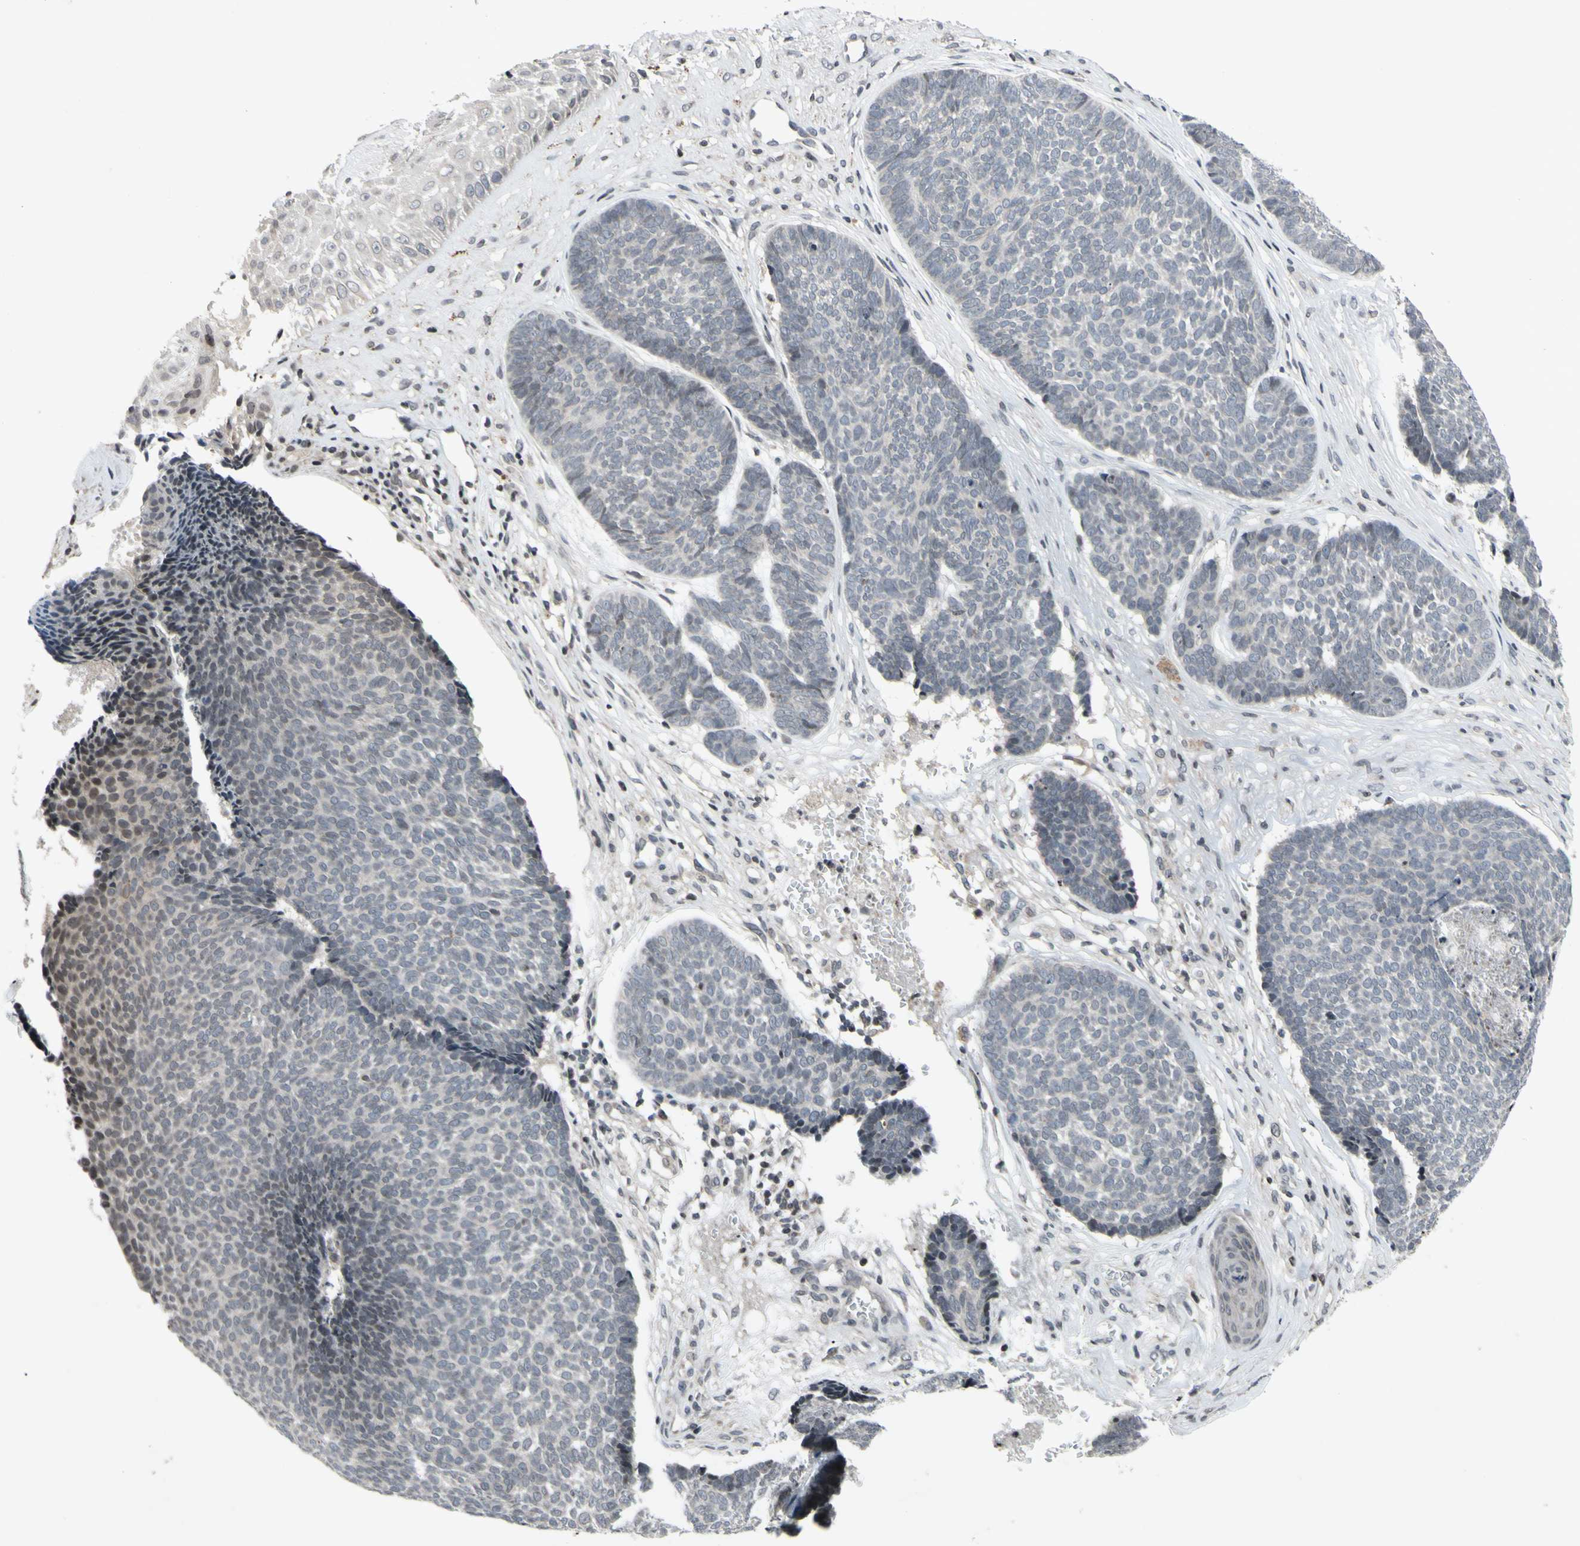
{"staining": {"intensity": "negative", "quantity": "none", "location": "none"}, "tissue": "skin cancer", "cell_type": "Tumor cells", "image_type": "cancer", "snomed": [{"axis": "morphology", "description": "Basal cell carcinoma"}, {"axis": "topography", "description": "Skin"}], "caption": "The immunohistochemistry (IHC) photomicrograph has no significant staining in tumor cells of skin cancer tissue. Brightfield microscopy of IHC stained with DAB (brown) and hematoxylin (blue), captured at high magnification.", "gene": "XPO1", "patient": {"sex": "male", "age": 84}}